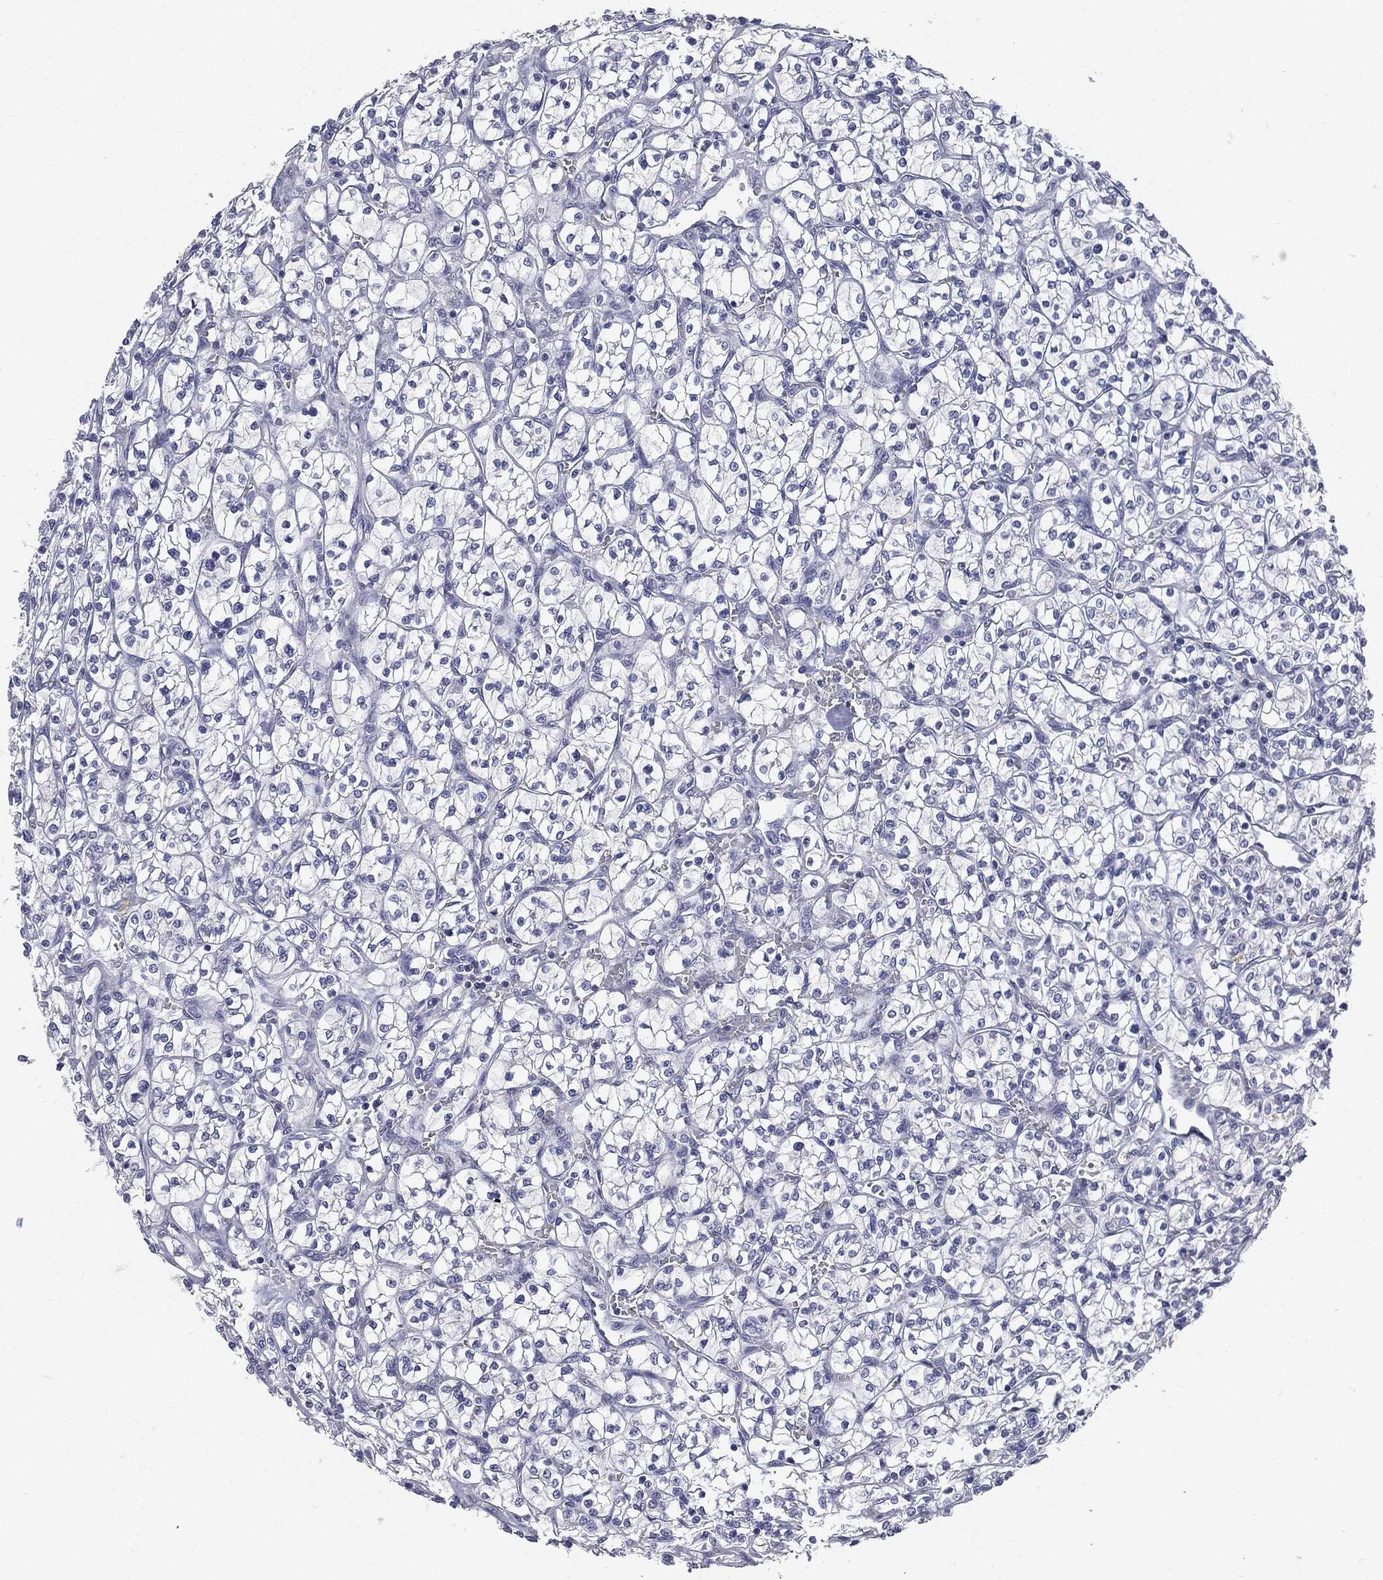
{"staining": {"intensity": "negative", "quantity": "none", "location": "none"}, "tissue": "renal cancer", "cell_type": "Tumor cells", "image_type": "cancer", "snomed": [{"axis": "morphology", "description": "Adenocarcinoma, NOS"}, {"axis": "topography", "description": "Kidney"}], "caption": "An IHC histopathology image of renal adenocarcinoma is shown. There is no staining in tumor cells of renal adenocarcinoma.", "gene": "AFP", "patient": {"sex": "female", "age": 64}}